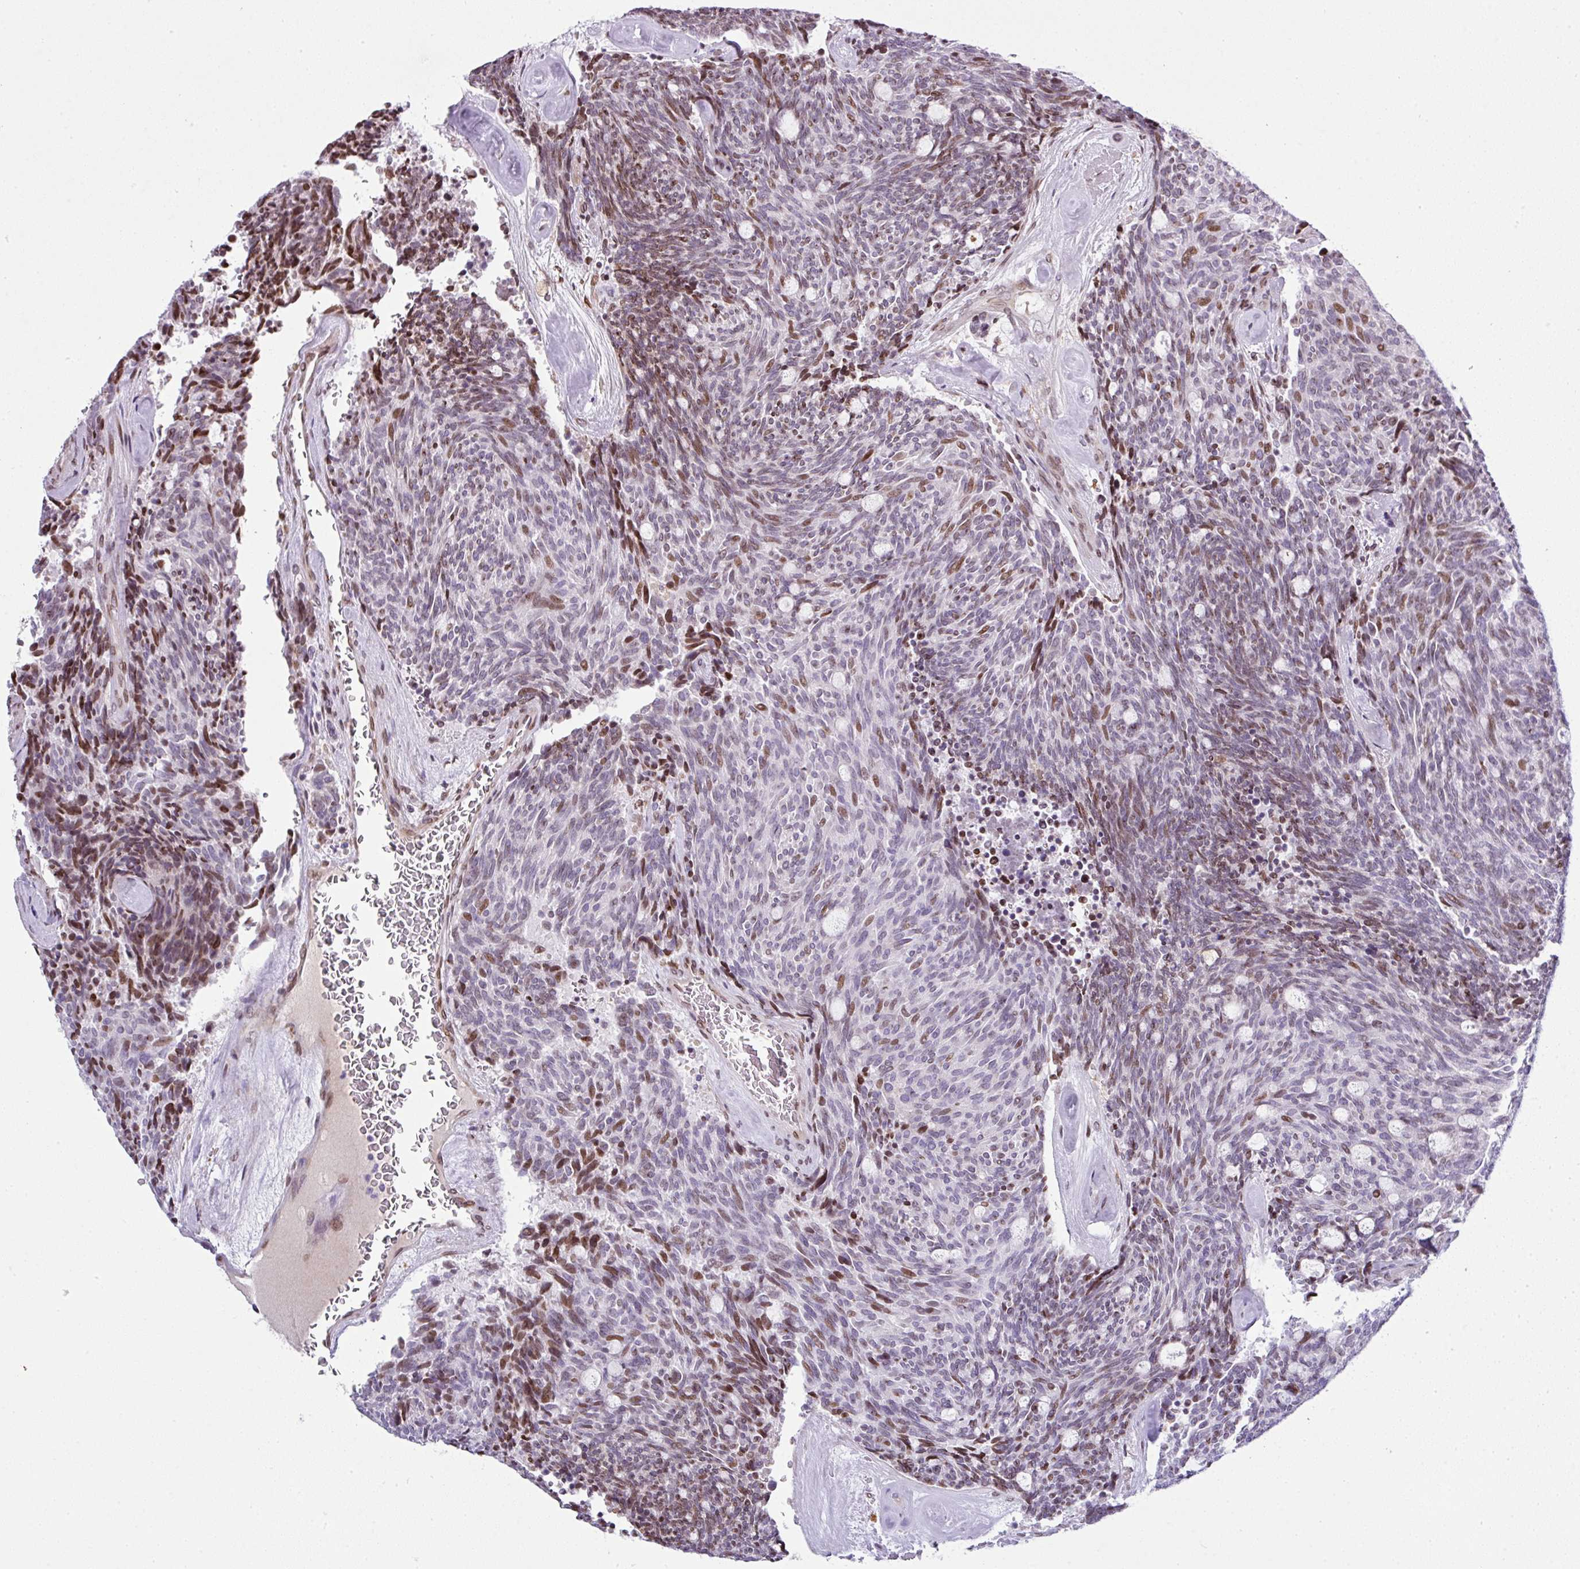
{"staining": {"intensity": "weak", "quantity": "<25%", "location": "nuclear"}, "tissue": "carcinoid", "cell_type": "Tumor cells", "image_type": "cancer", "snomed": [{"axis": "morphology", "description": "Carcinoid, malignant, NOS"}, {"axis": "topography", "description": "Pancreas"}], "caption": "High power microscopy micrograph of an immunohistochemistry image of malignant carcinoid, revealing no significant positivity in tumor cells. Brightfield microscopy of immunohistochemistry (IHC) stained with DAB (3,3'-diaminobenzidine) (brown) and hematoxylin (blue), captured at high magnification.", "gene": "PLK1", "patient": {"sex": "female", "age": 54}}